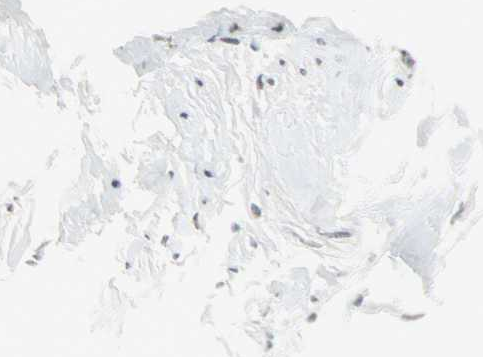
{"staining": {"intensity": "weak", "quantity": "25%-75%", "location": "nuclear"}, "tissue": "cervix", "cell_type": "Glandular cells", "image_type": "normal", "snomed": [{"axis": "morphology", "description": "Normal tissue, NOS"}, {"axis": "topography", "description": "Cervix"}], "caption": "IHC of benign human cervix demonstrates low levels of weak nuclear expression in approximately 25%-75% of glandular cells. (DAB (3,3'-diaminobenzidine) IHC with brightfield microscopy, high magnification).", "gene": "SMAD3", "patient": {"sex": "female", "age": 46}}